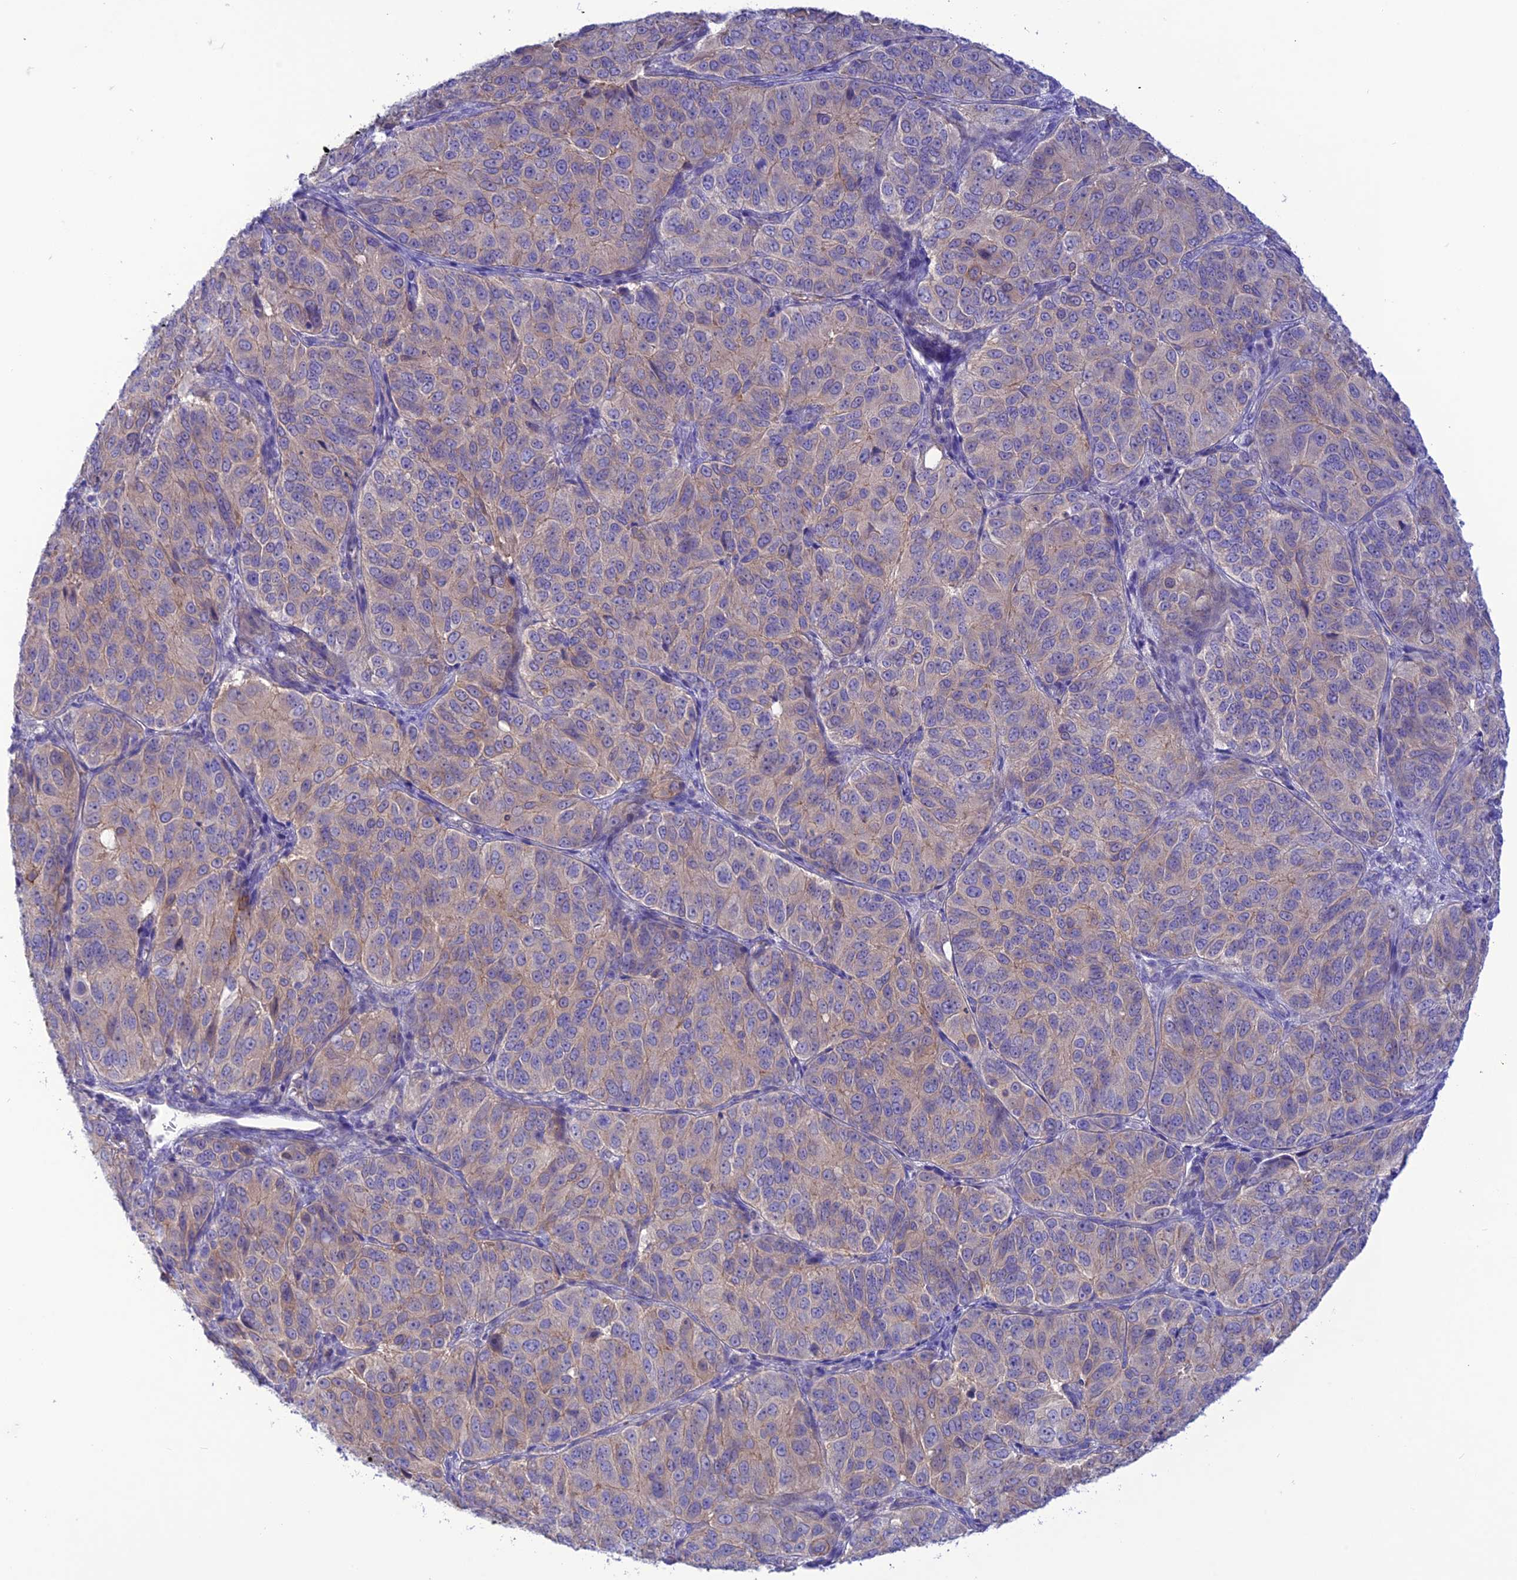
{"staining": {"intensity": "weak", "quantity": "<25%", "location": "cytoplasmic/membranous"}, "tissue": "ovarian cancer", "cell_type": "Tumor cells", "image_type": "cancer", "snomed": [{"axis": "morphology", "description": "Carcinoma, endometroid"}, {"axis": "topography", "description": "Ovary"}], "caption": "Immunohistochemical staining of ovarian cancer displays no significant staining in tumor cells.", "gene": "CHSY3", "patient": {"sex": "female", "age": 51}}